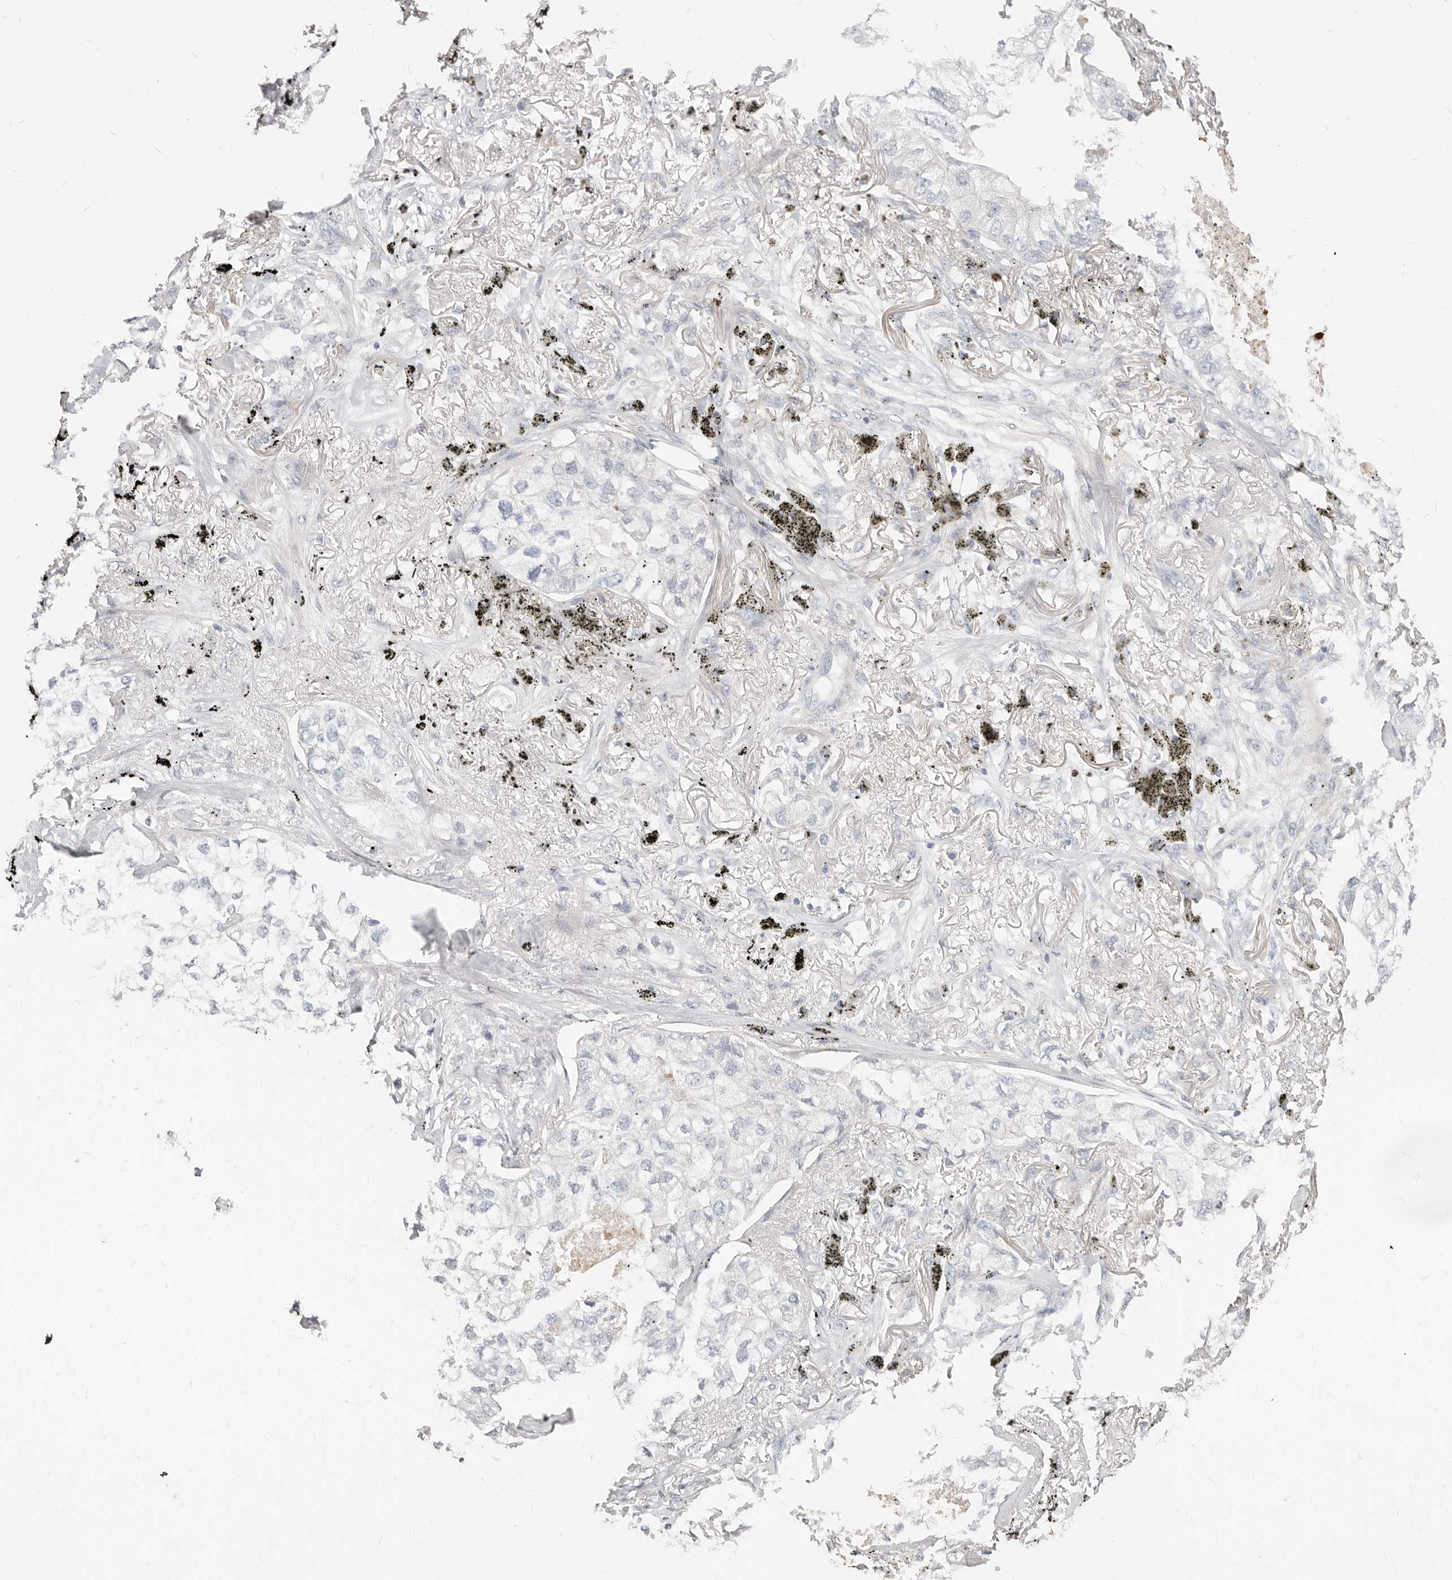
{"staining": {"intensity": "negative", "quantity": "none", "location": "none"}, "tissue": "lung cancer", "cell_type": "Tumor cells", "image_type": "cancer", "snomed": [{"axis": "morphology", "description": "Adenocarcinoma, NOS"}, {"axis": "topography", "description": "Lung"}], "caption": "Immunohistochemical staining of human adenocarcinoma (lung) demonstrates no significant staining in tumor cells. (DAB (3,3'-diaminobenzidine) immunohistochemistry visualized using brightfield microscopy, high magnification).", "gene": "ZRANB1", "patient": {"sex": "male", "age": 65}}